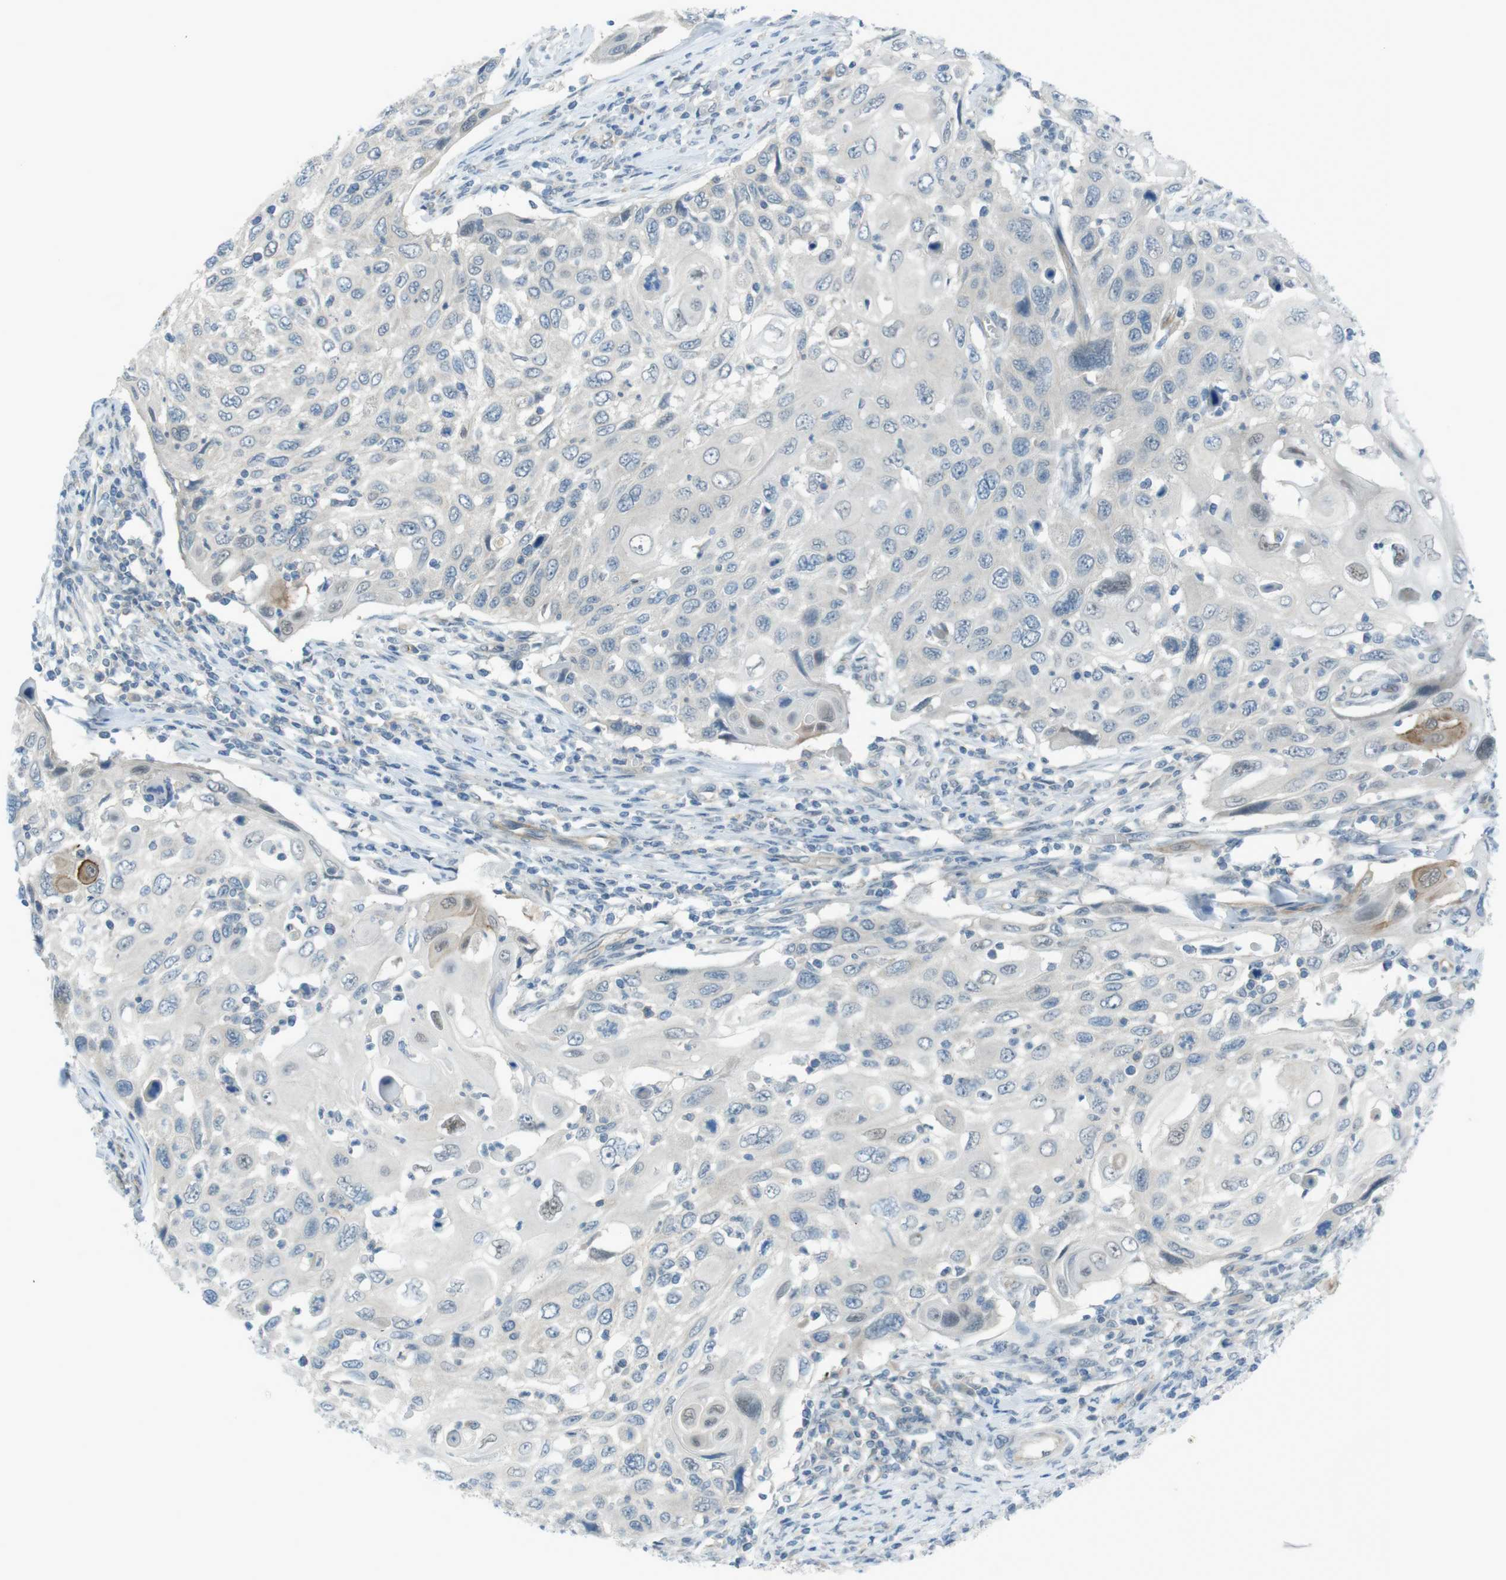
{"staining": {"intensity": "negative", "quantity": "none", "location": "none"}, "tissue": "cervical cancer", "cell_type": "Tumor cells", "image_type": "cancer", "snomed": [{"axis": "morphology", "description": "Squamous cell carcinoma, NOS"}, {"axis": "topography", "description": "Cervix"}], "caption": "Image shows no protein staining in tumor cells of cervical cancer (squamous cell carcinoma) tissue.", "gene": "ZDHHC20", "patient": {"sex": "female", "age": 70}}